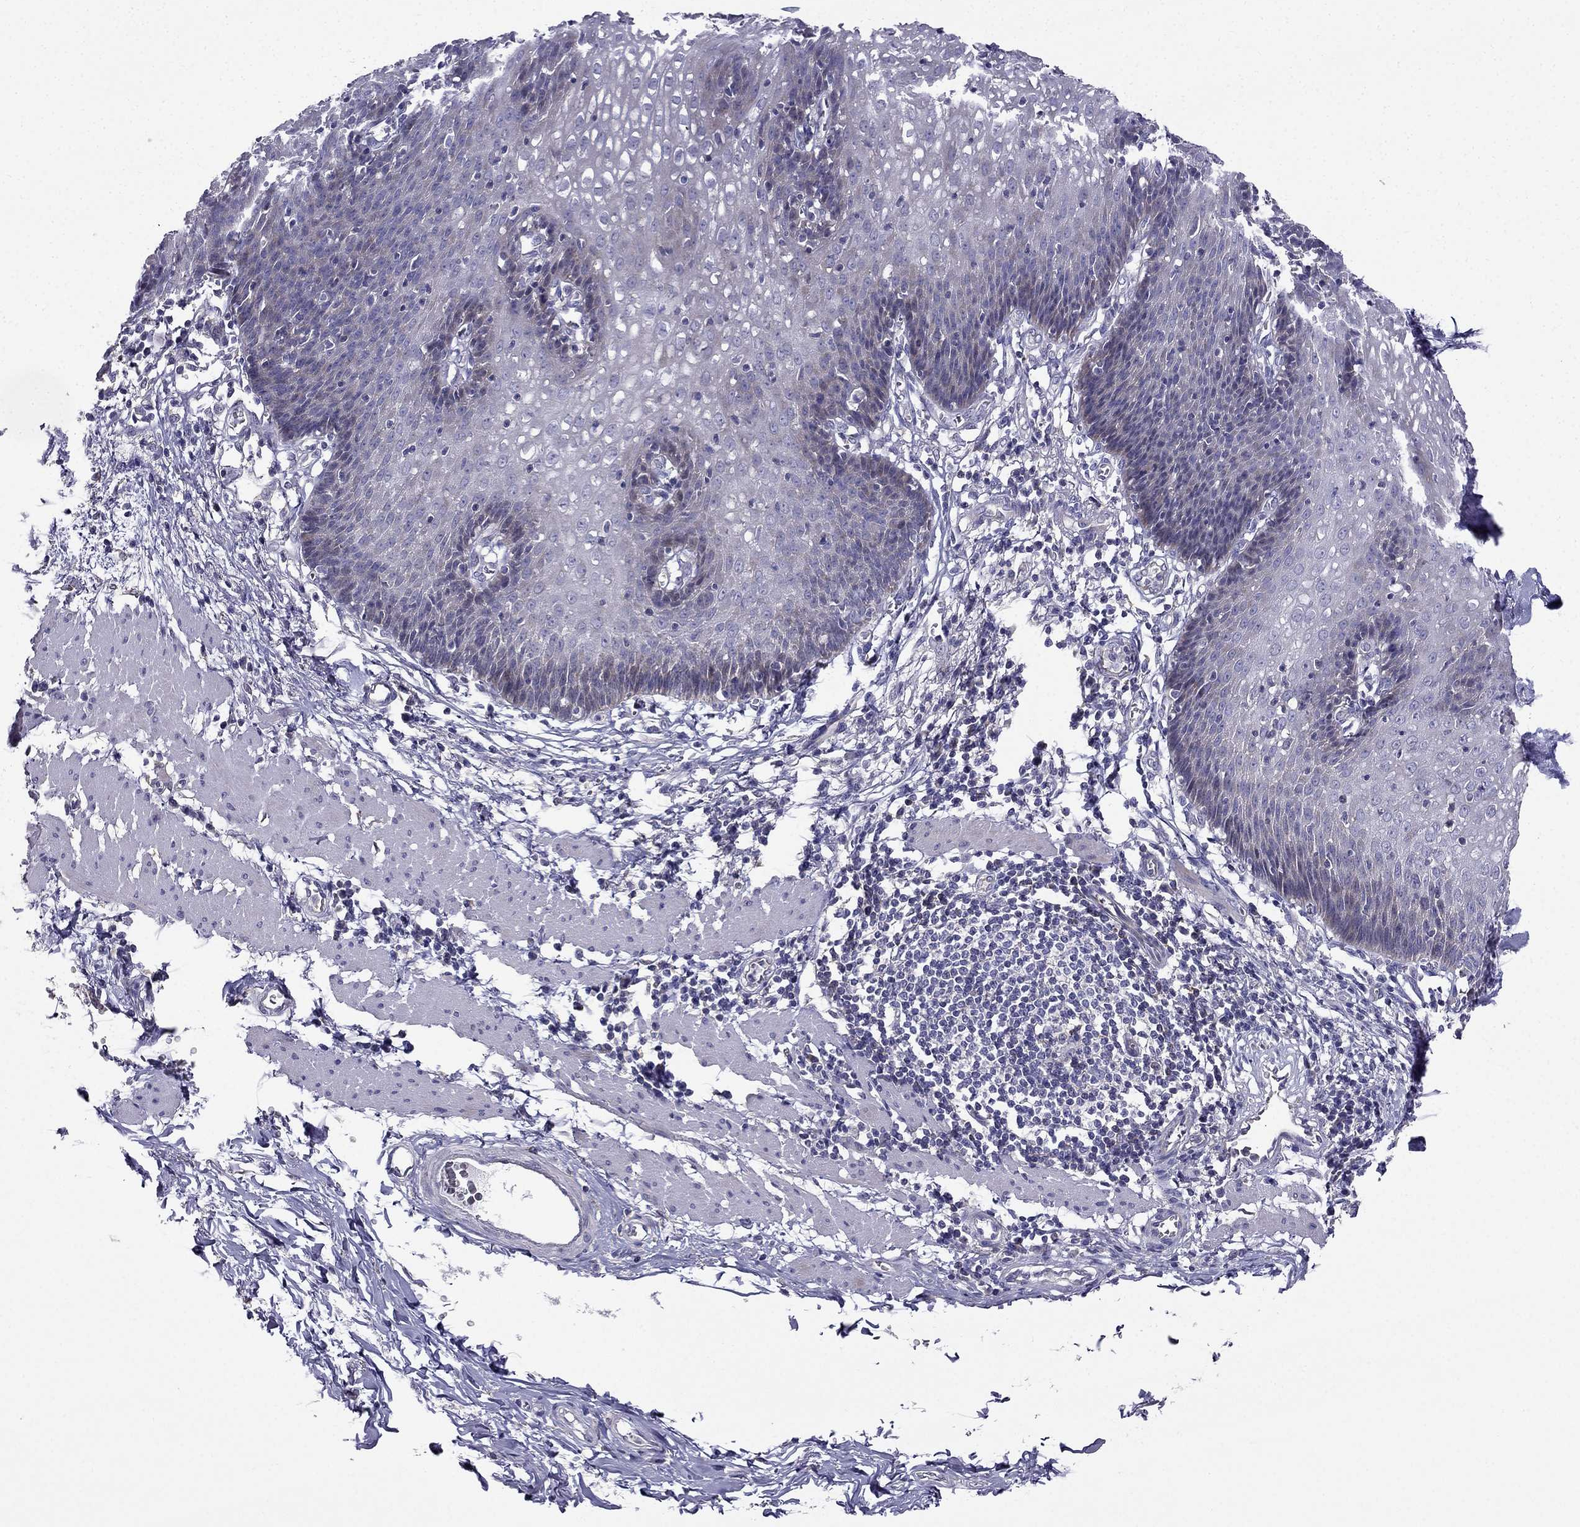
{"staining": {"intensity": "negative", "quantity": "none", "location": "none"}, "tissue": "esophagus", "cell_type": "Squamous epithelial cells", "image_type": "normal", "snomed": [{"axis": "morphology", "description": "Normal tissue, NOS"}, {"axis": "topography", "description": "Esophagus"}], "caption": "Photomicrograph shows no significant protein expression in squamous epithelial cells of unremarkable esophagus. (Stains: DAB IHC with hematoxylin counter stain, Microscopy: brightfield microscopy at high magnification).", "gene": "AS3MT", "patient": {"sex": "male", "age": 57}}